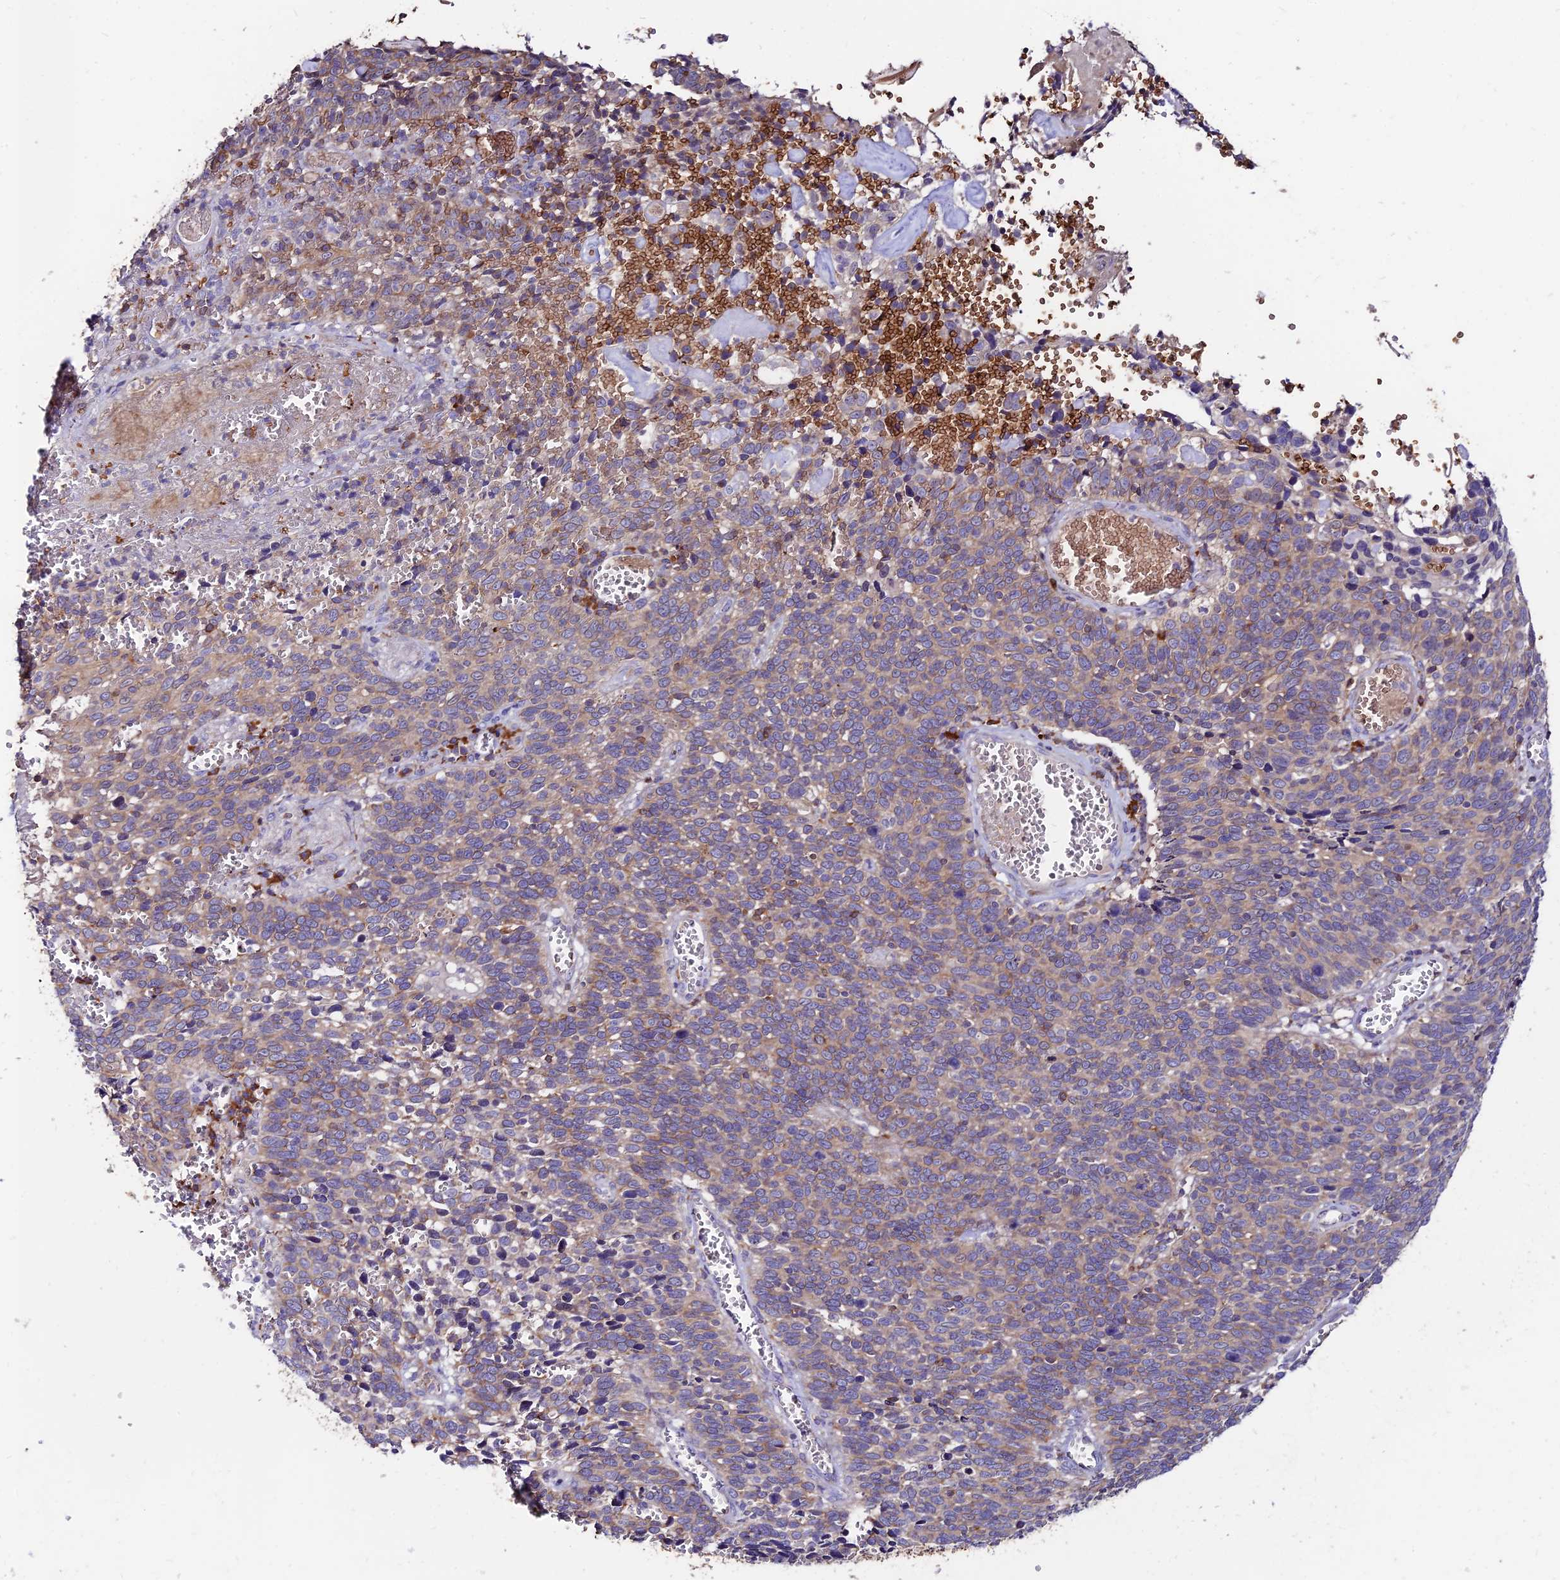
{"staining": {"intensity": "moderate", "quantity": "<25%", "location": "cytoplasmic/membranous"}, "tissue": "cervical cancer", "cell_type": "Tumor cells", "image_type": "cancer", "snomed": [{"axis": "morphology", "description": "Squamous cell carcinoma, NOS"}, {"axis": "topography", "description": "Cervix"}], "caption": "This is a photomicrograph of IHC staining of cervical squamous cell carcinoma, which shows moderate positivity in the cytoplasmic/membranous of tumor cells.", "gene": "DENND2D", "patient": {"sex": "female", "age": 39}}